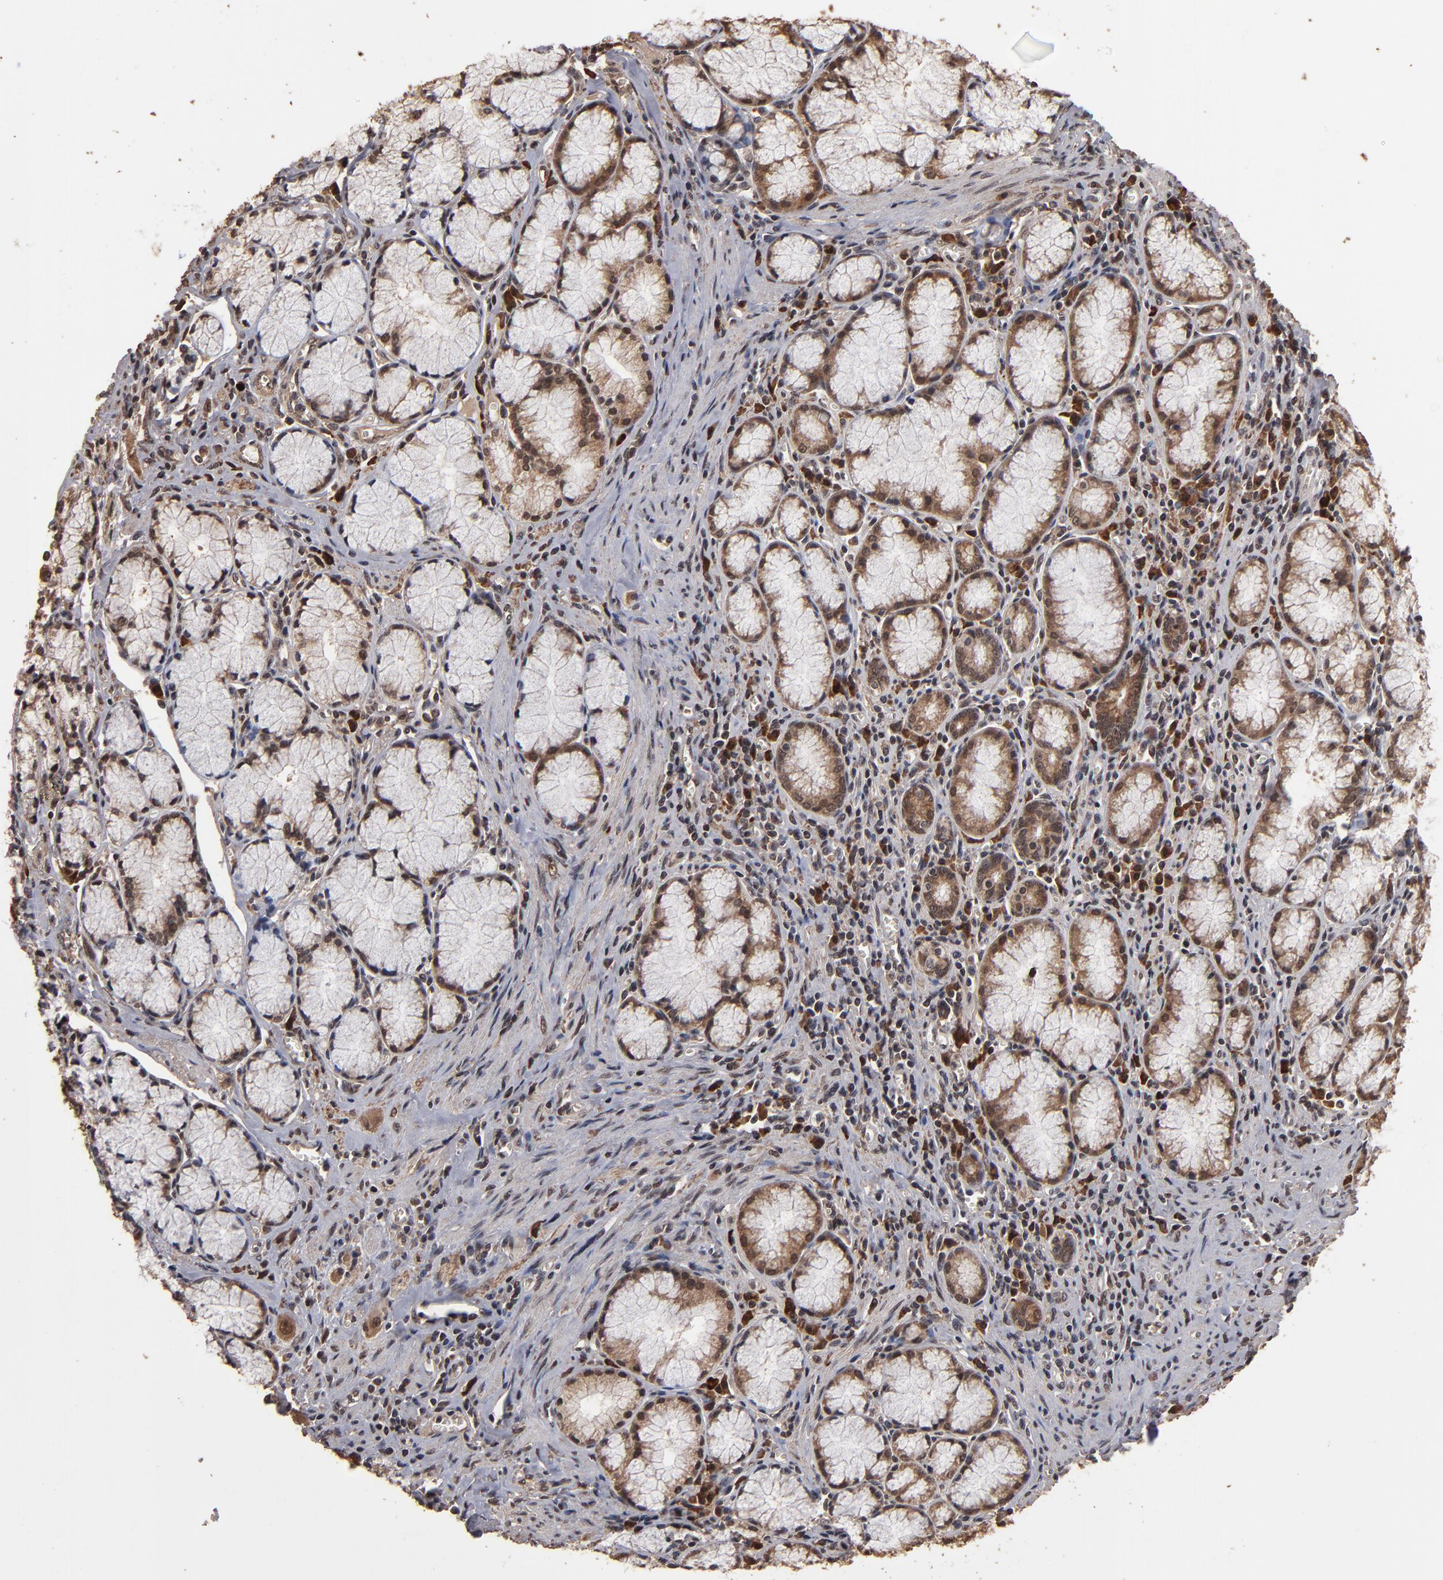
{"staining": {"intensity": "moderate", "quantity": ">75%", "location": "cytoplasmic/membranous,nuclear"}, "tissue": "pancreatic cancer", "cell_type": "Tumor cells", "image_type": "cancer", "snomed": [{"axis": "morphology", "description": "Adenocarcinoma, NOS"}, {"axis": "topography", "description": "Pancreas"}], "caption": "Immunohistochemistry image of neoplastic tissue: human pancreatic adenocarcinoma stained using immunohistochemistry shows medium levels of moderate protein expression localized specifically in the cytoplasmic/membranous and nuclear of tumor cells, appearing as a cytoplasmic/membranous and nuclear brown color.", "gene": "NXF2B", "patient": {"sex": "male", "age": 77}}